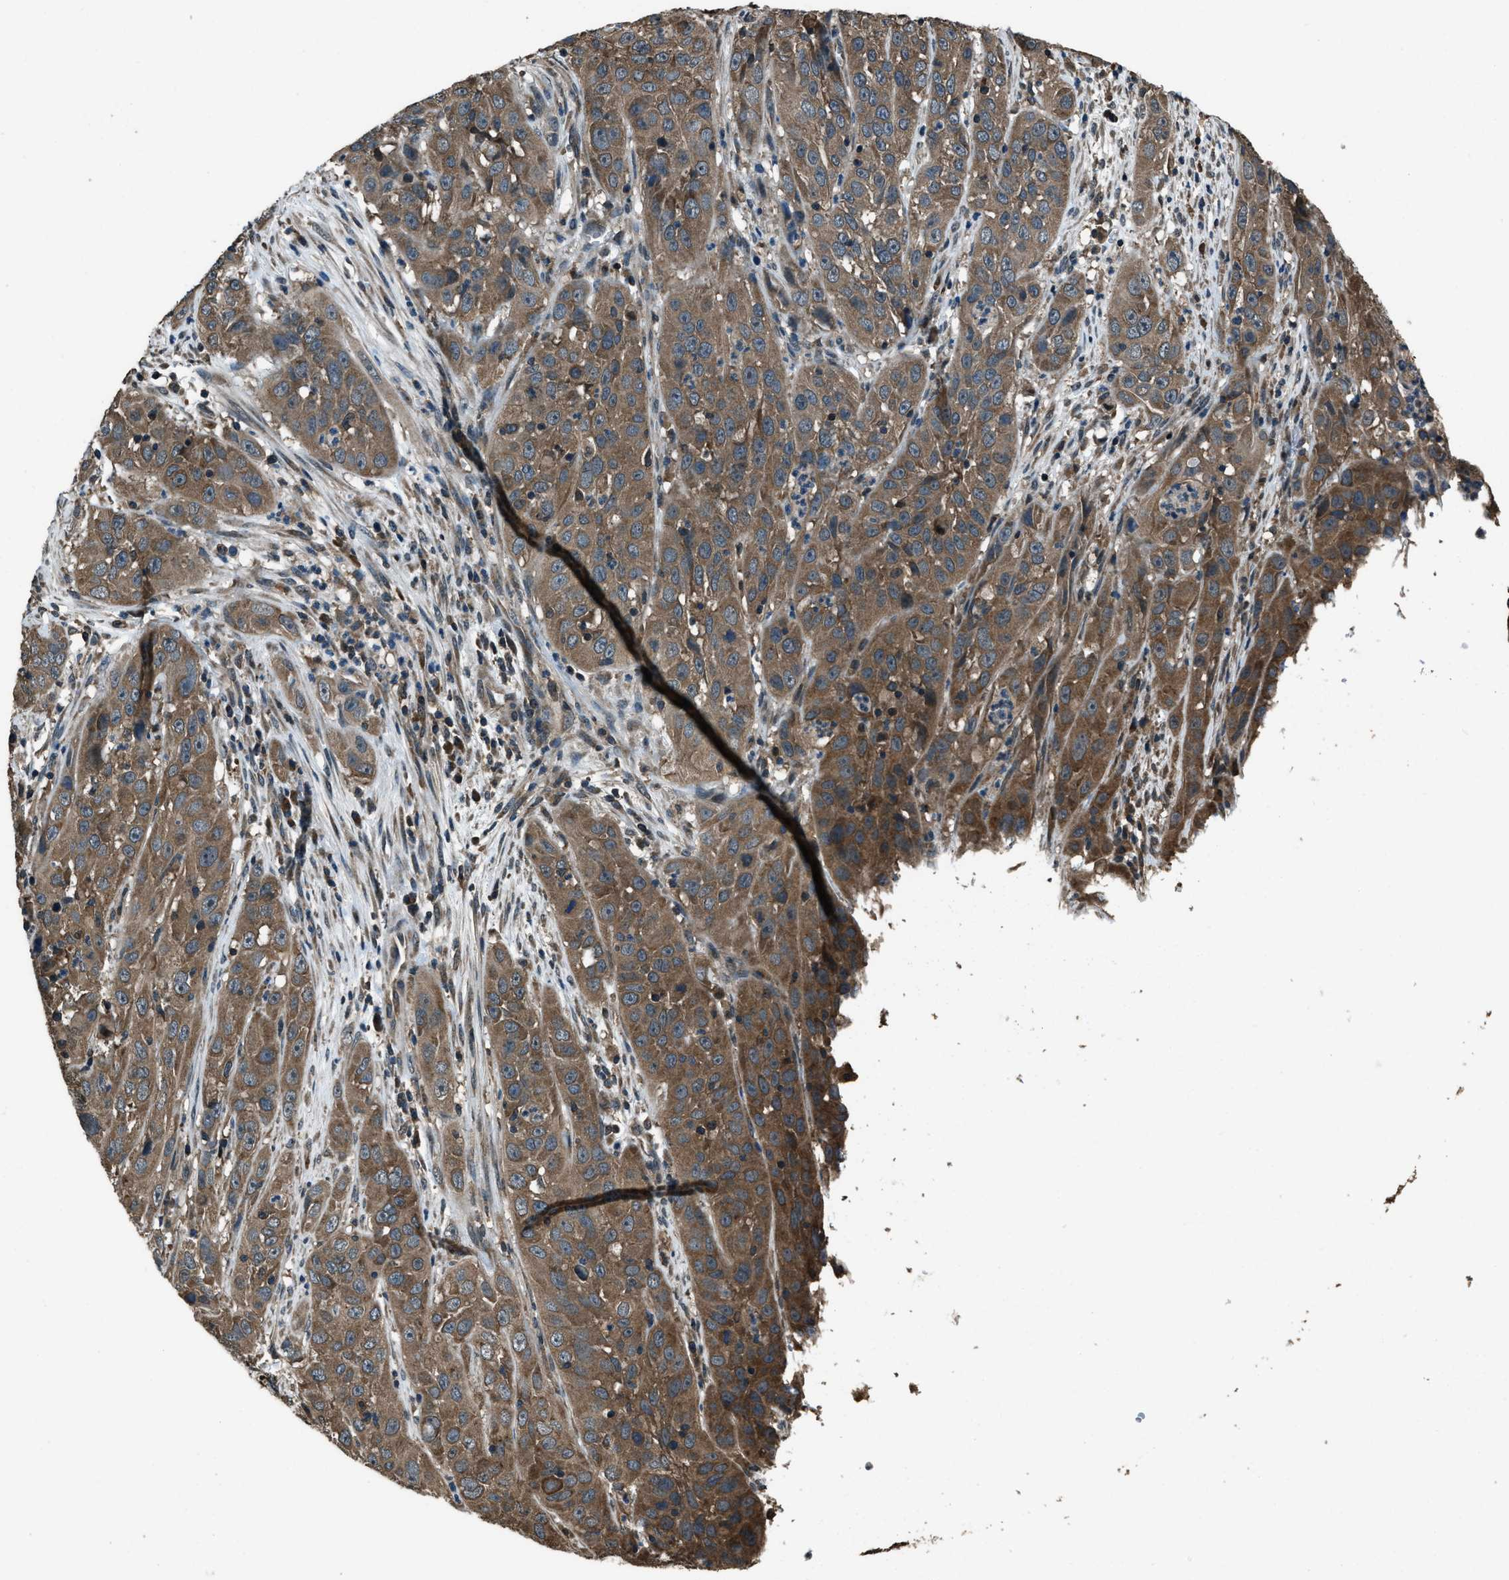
{"staining": {"intensity": "moderate", "quantity": ">75%", "location": "cytoplasmic/membranous"}, "tissue": "cervical cancer", "cell_type": "Tumor cells", "image_type": "cancer", "snomed": [{"axis": "morphology", "description": "Squamous cell carcinoma, NOS"}, {"axis": "topography", "description": "Cervix"}], "caption": "A micrograph of squamous cell carcinoma (cervical) stained for a protein reveals moderate cytoplasmic/membranous brown staining in tumor cells.", "gene": "TRIM4", "patient": {"sex": "female", "age": 32}}